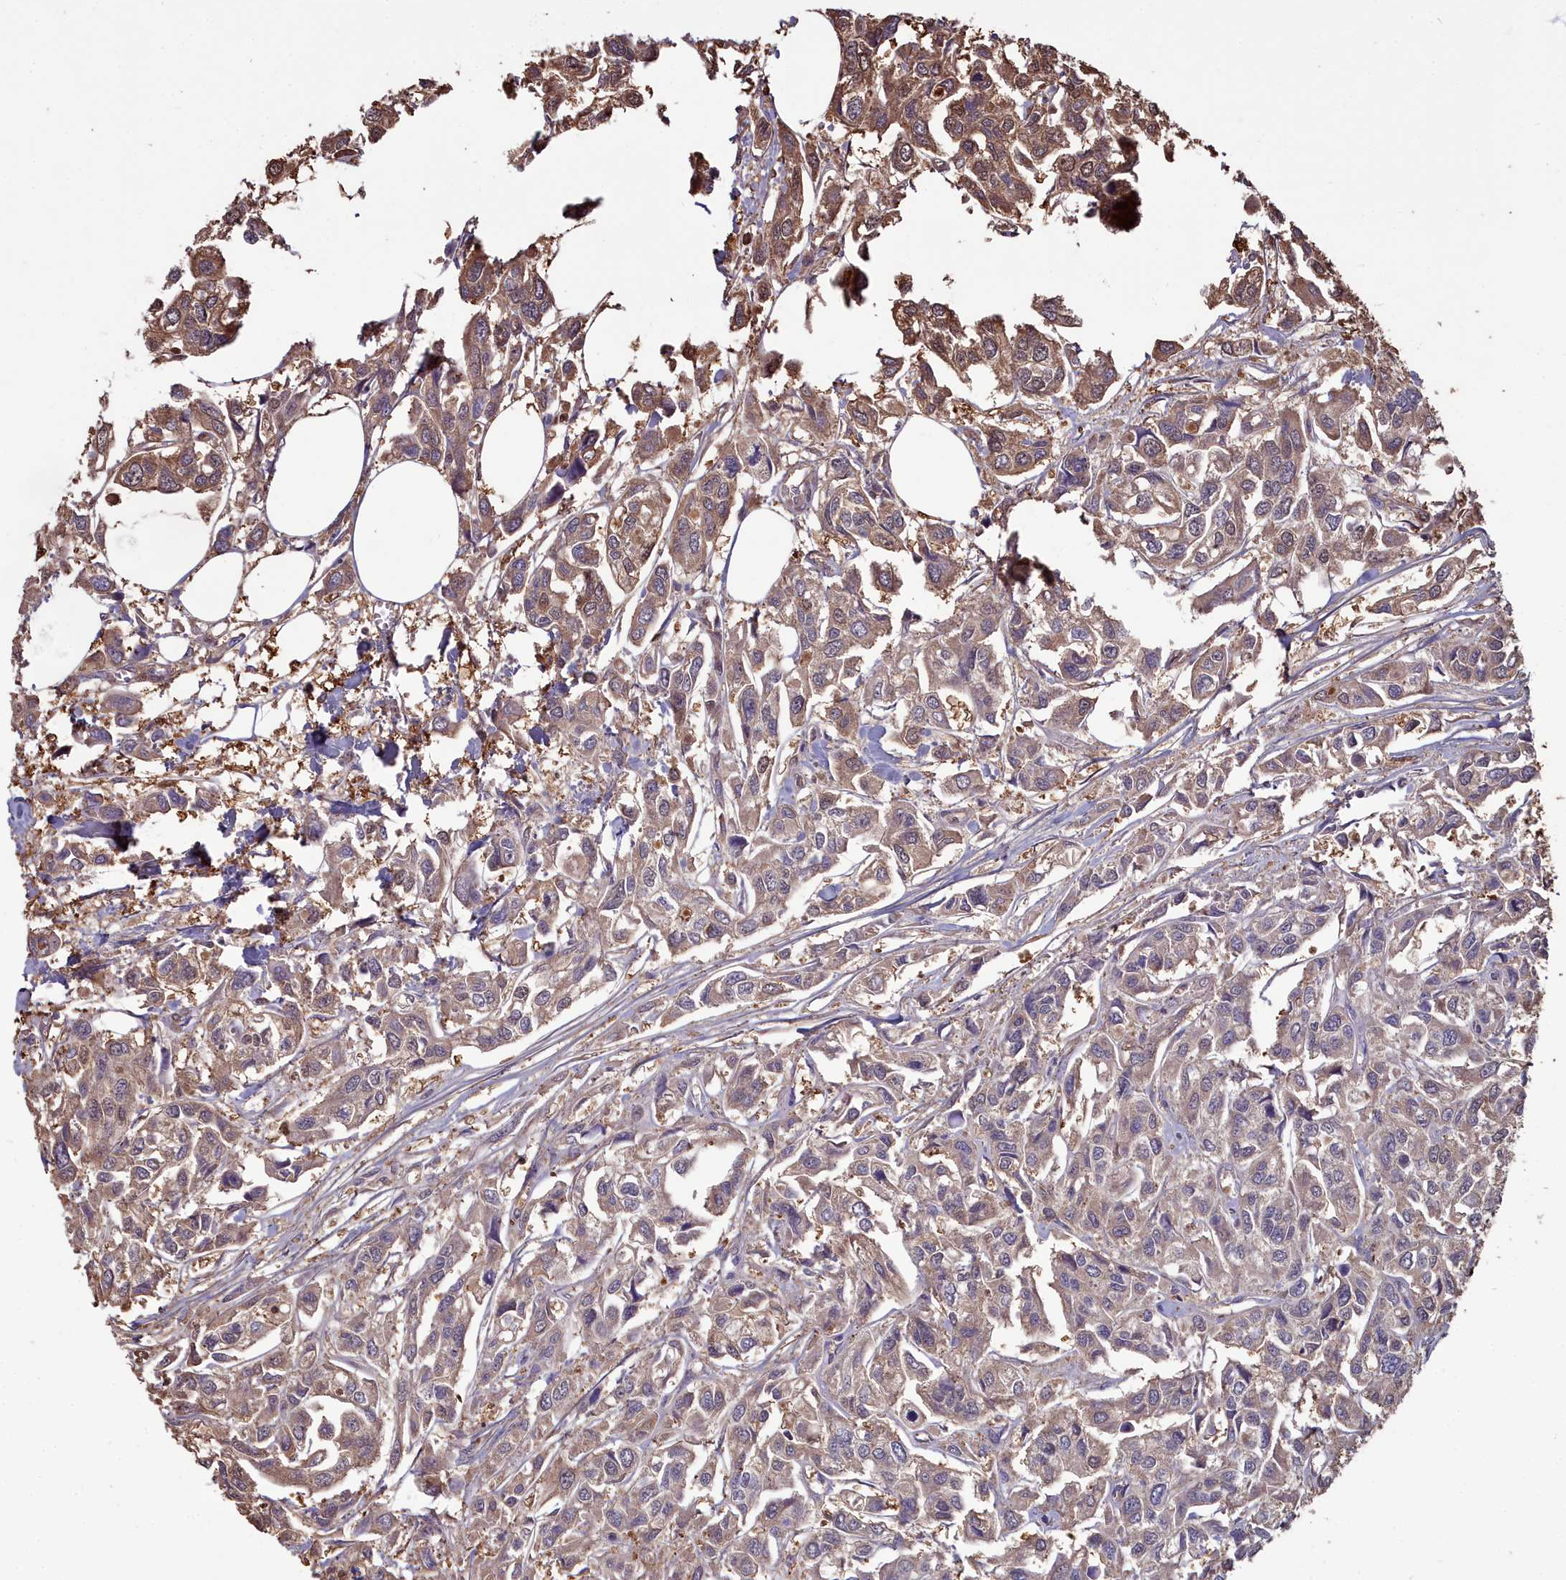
{"staining": {"intensity": "moderate", "quantity": ">75%", "location": "cytoplasmic/membranous,nuclear"}, "tissue": "urothelial cancer", "cell_type": "Tumor cells", "image_type": "cancer", "snomed": [{"axis": "morphology", "description": "Urothelial carcinoma, High grade"}, {"axis": "topography", "description": "Urinary bladder"}], "caption": "The micrograph displays immunohistochemical staining of urothelial cancer. There is moderate cytoplasmic/membranous and nuclear staining is identified in approximately >75% of tumor cells.", "gene": "GAPDH", "patient": {"sex": "male", "age": 67}}